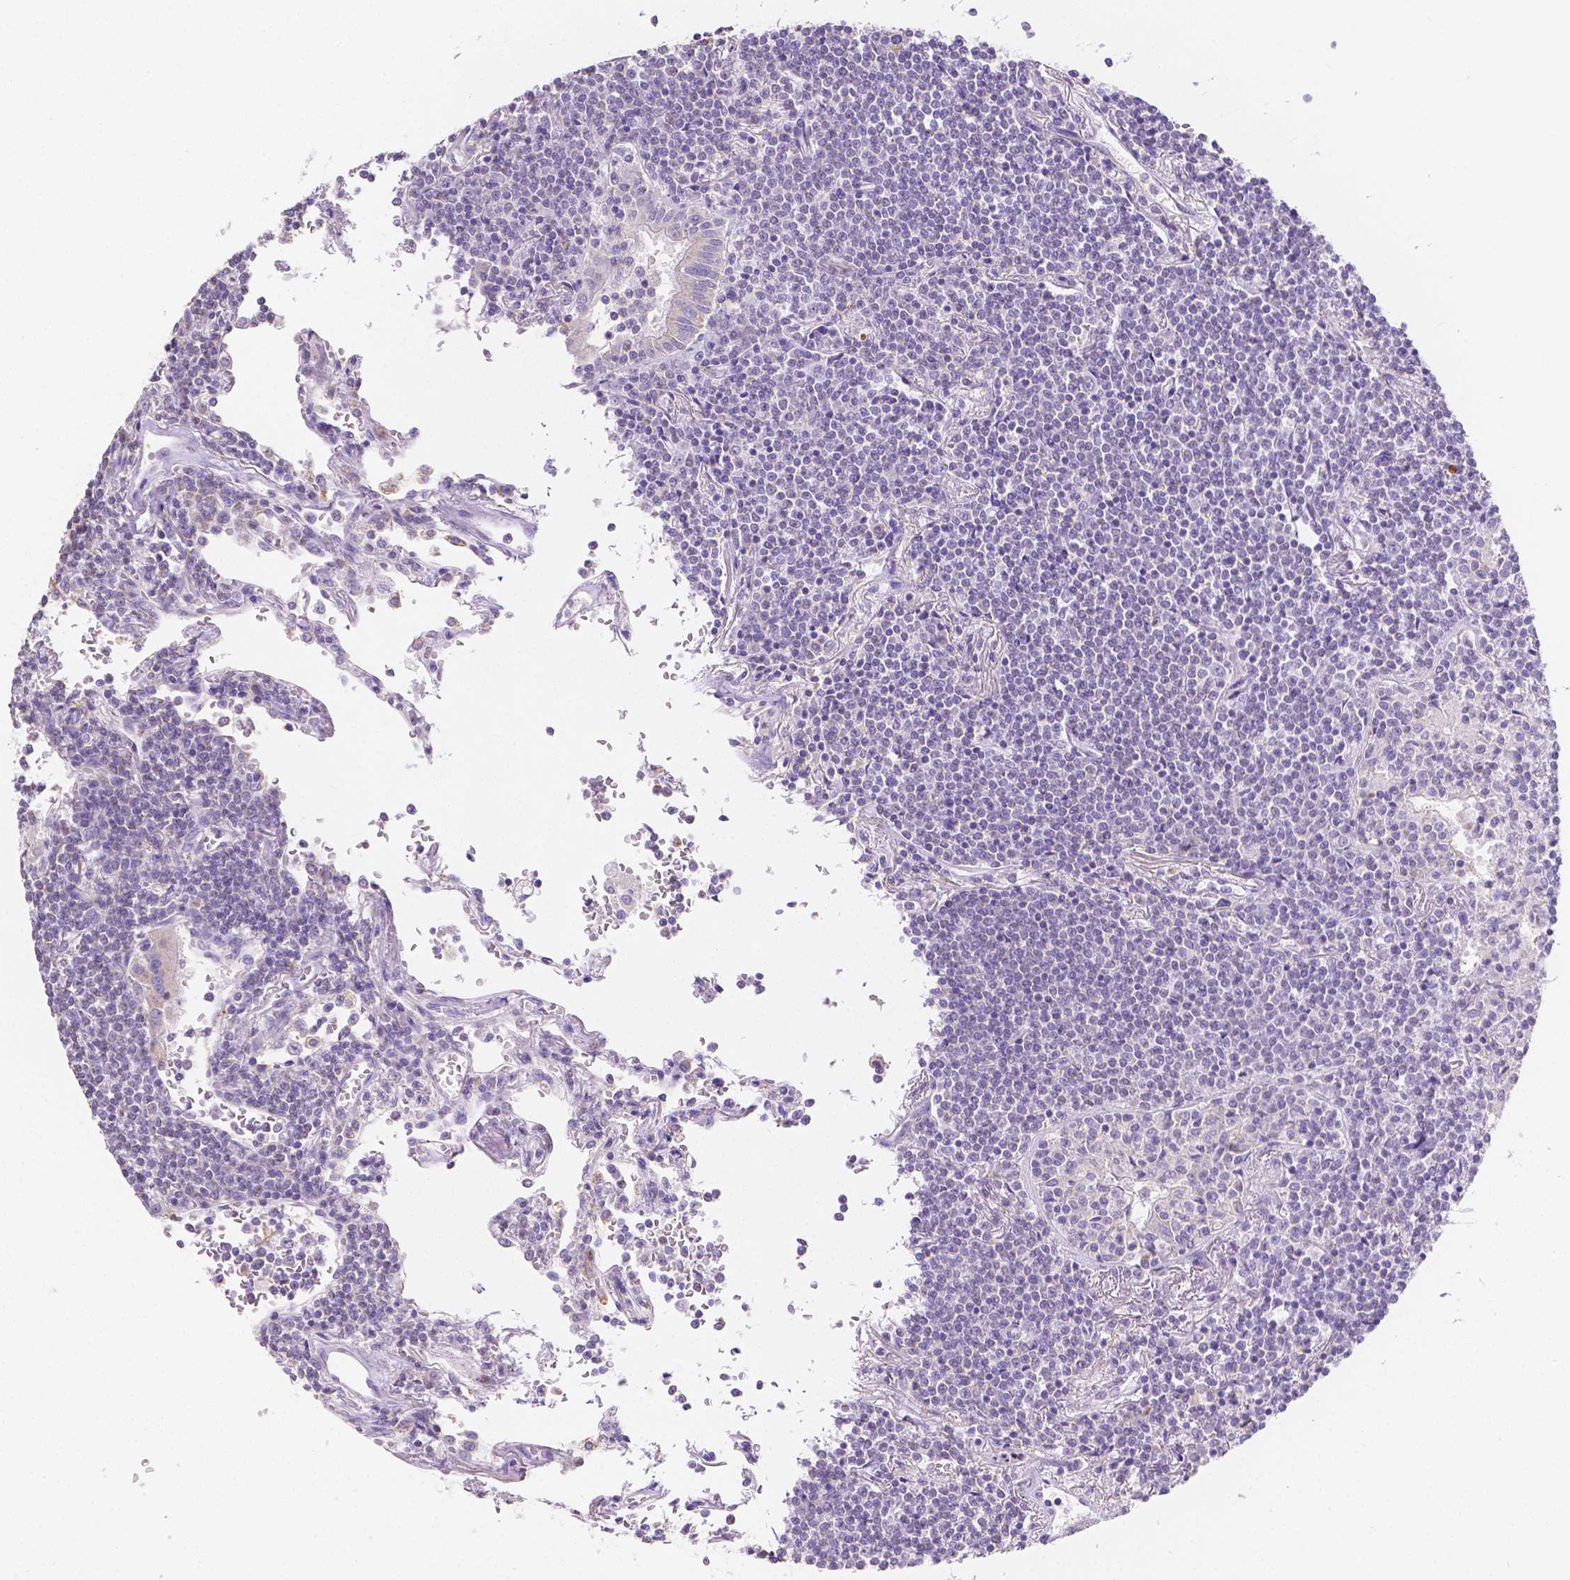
{"staining": {"intensity": "negative", "quantity": "none", "location": "none"}, "tissue": "lymphoma", "cell_type": "Tumor cells", "image_type": "cancer", "snomed": [{"axis": "morphology", "description": "Malignant lymphoma, non-Hodgkin's type, Low grade"}, {"axis": "topography", "description": "Lung"}], "caption": "Immunohistochemistry (IHC) histopathology image of malignant lymphoma, non-Hodgkin's type (low-grade) stained for a protein (brown), which displays no expression in tumor cells.", "gene": "TMEM130", "patient": {"sex": "female", "age": 71}}